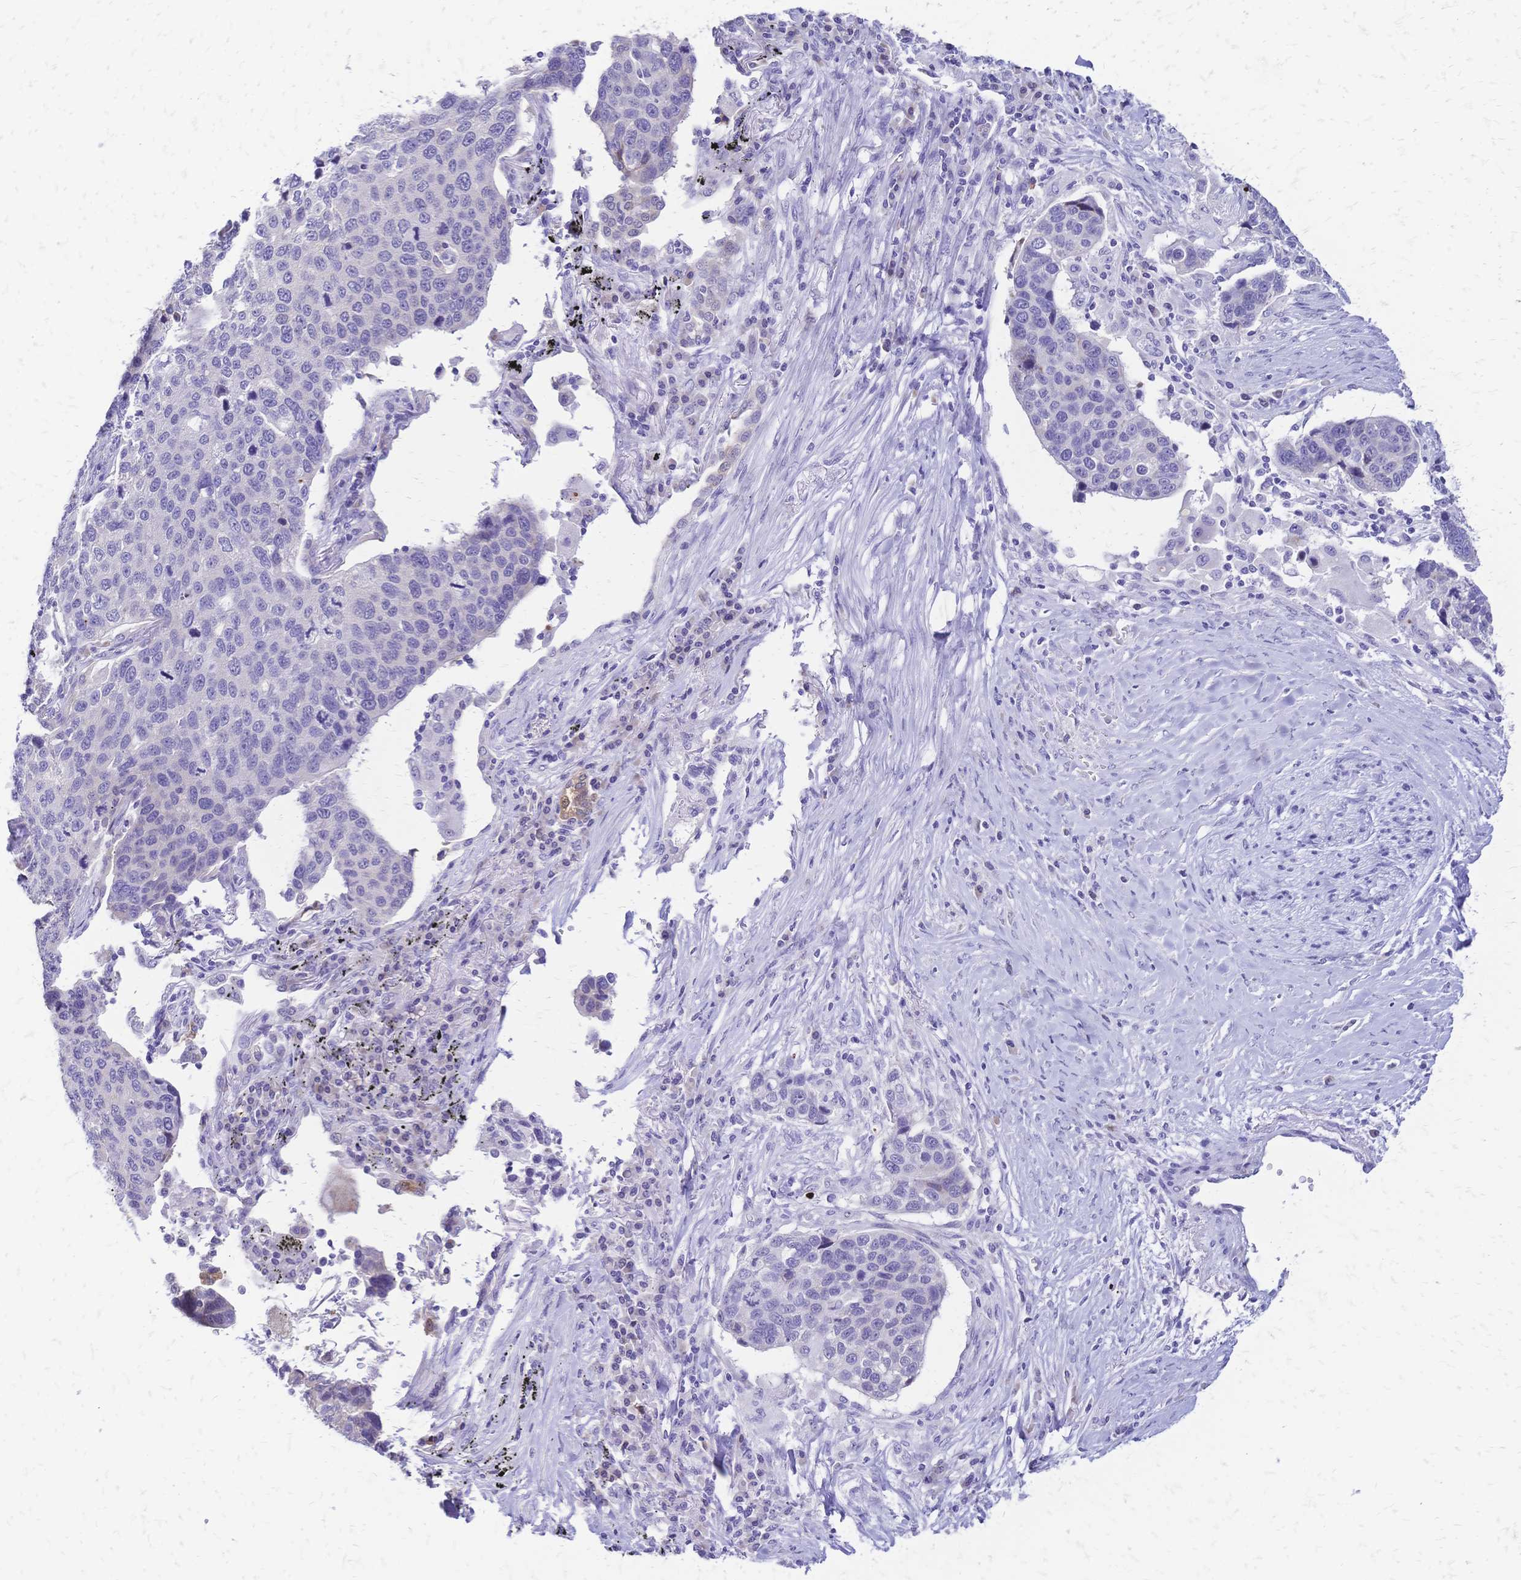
{"staining": {"intensity": "negative", "quantity": "none", "location": "none"}, "tissue": "lung cancer", "cell_type": "Tumor cells", "image_type": "cancer", "snomed": [{"axis": "morphology", "description": "Squamous cell carcinoma, NOS"}, {"axis": "topography", "description": "Lymph node"}, {"axis": "topography", "description": "Lung"}], "caption": "Squamous cell carcinoma (lung) was stained to show a protein in brown. There is no significant expression in tumor cells. The staining is performed using DAB brown chromogen with nuclei counter-stained in using hematoxylin.", "gene": "GRB7", "patient": {"sex": "male", "age": 61}}